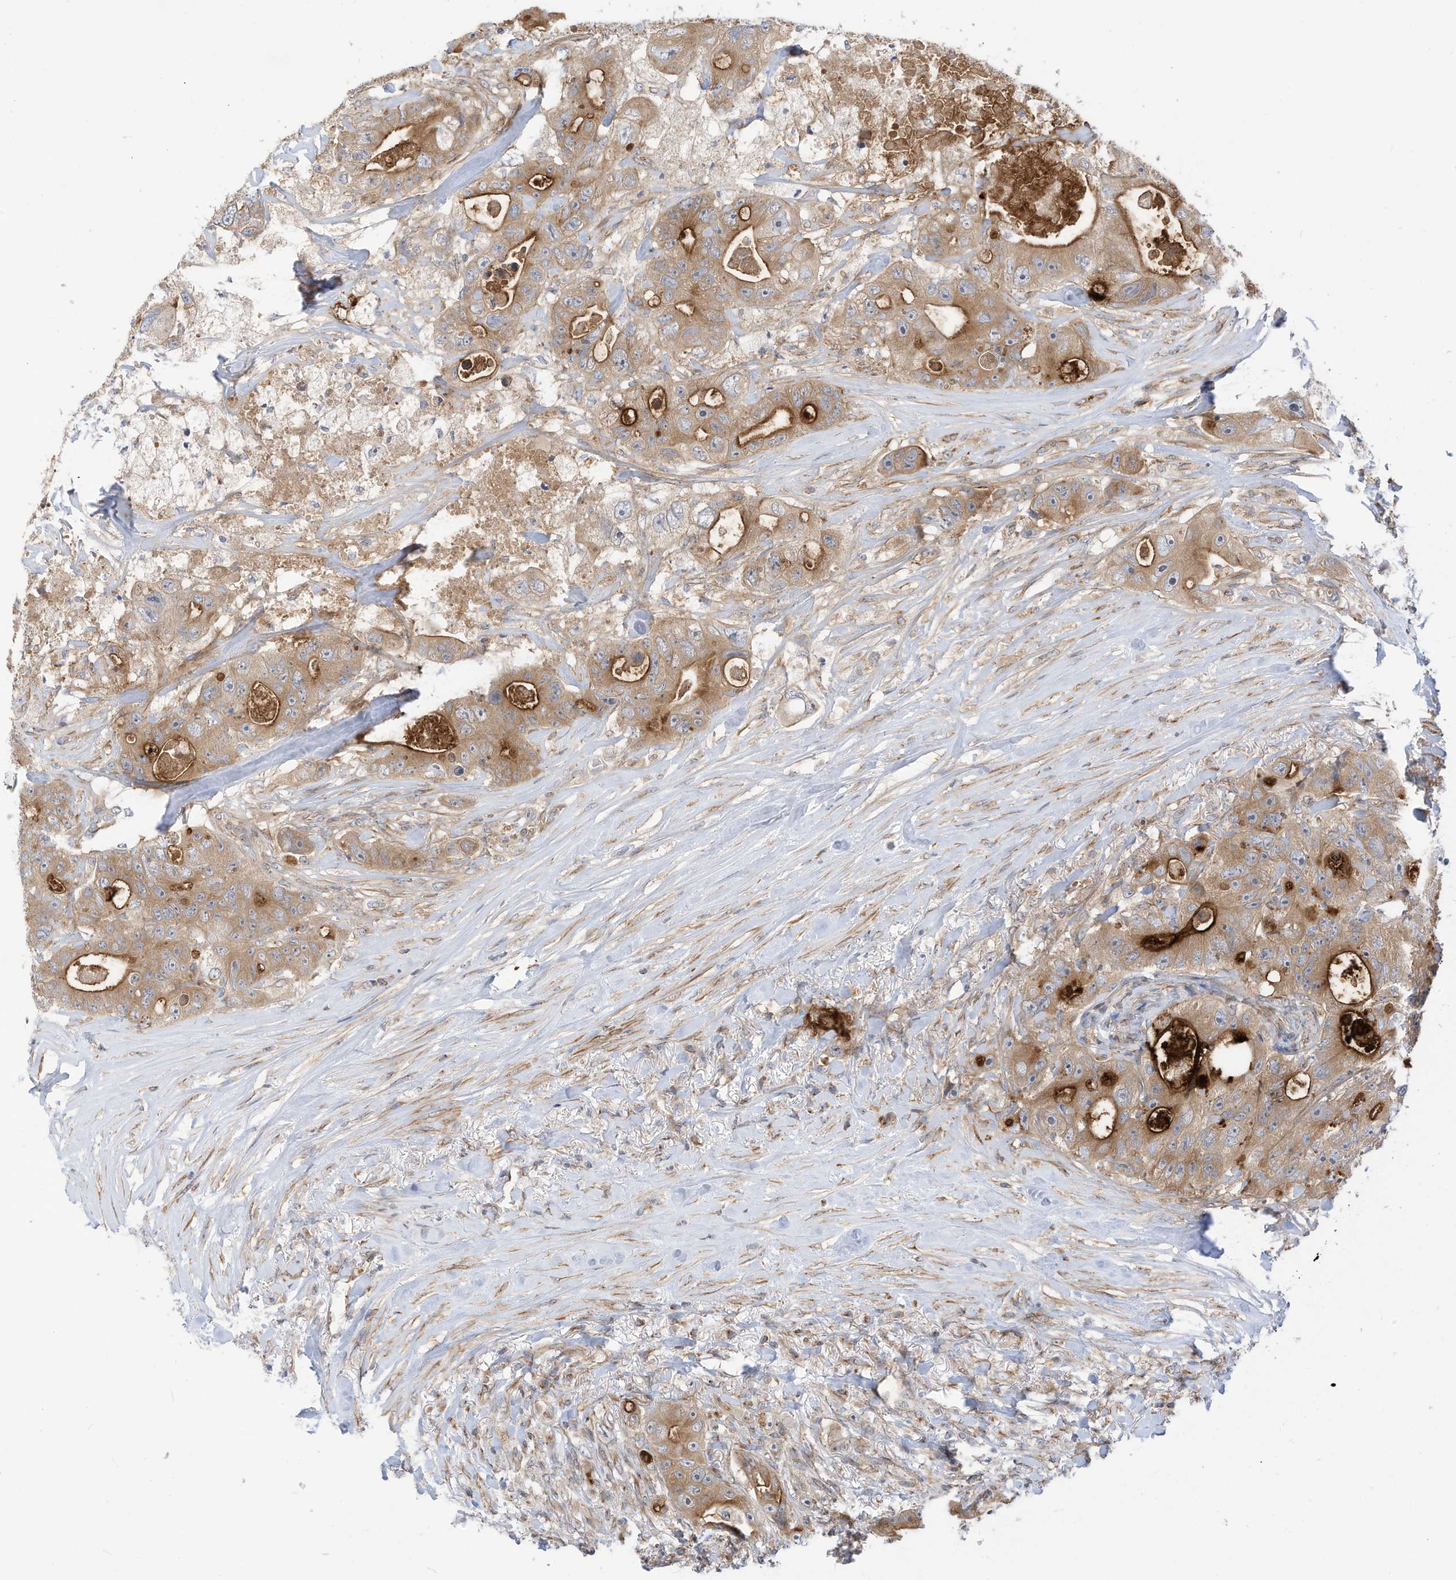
{"staining": {"intensity": "moderate", "quantity": ">75%", "location": "cytoplasmic/membranous"}, "tissue": "colorectal cancer", "cell_type": "Tumor cells", "image_type": "cancer", "snomed": [{"axis": "morphology", "description": "Adenocarcinoma, NOS"}, {"axis": "topography", "description": "Colon"}], "caption": "Moderate cytoplasmic/membranous expression for a protein is appreciated in approximately >75% of tumor cells of colorectal cancer (adenocarcinoma) using IHC.", "gene": "OFD1", "patient": {"sex": "female", "age": 46}}